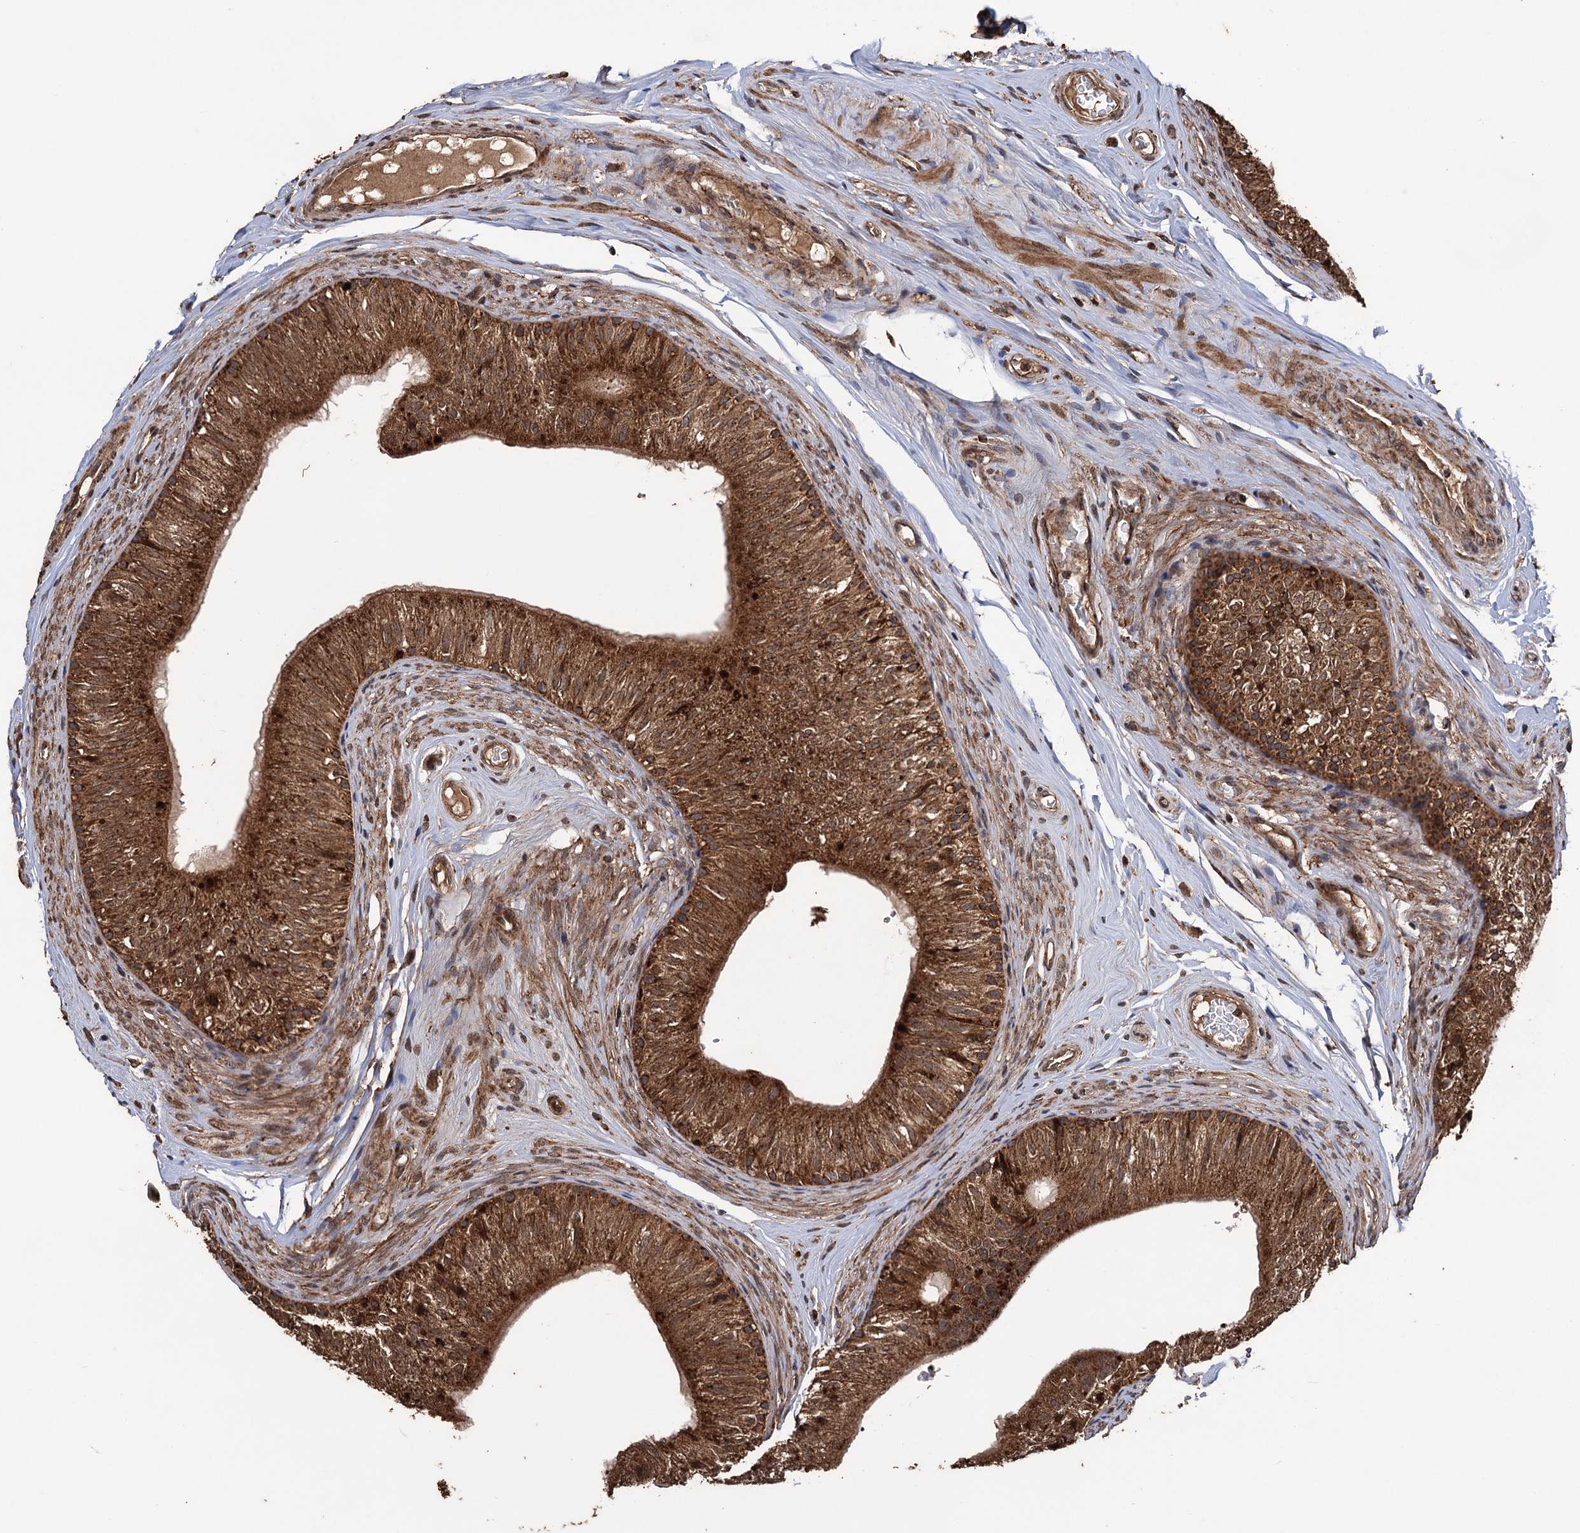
{"staining": {"intensity": "strong", "quantity": ">75%", "location": "cytoplasmic/membranous"}, "tissue": "epididymis", "cell_type": "Glandular cells", "image_type": "normal", "snomed": [{"axis": "morphology", "description": "Normal tissue, NOS"}, {"axis": "topography", "description": "Epididymis"}], "caption": "DAB (3,3'-diaminobenzidine) immunohistochemical staining of benign human epididymis reveals strong cytoplasmic/membranous protein staining in about >75% of glandular cells. The protein of interest is stained brown, and the nuclei are stained in blue (DAB IHC with brightfield microscopy, high magnification).", "gene": "IPO4", "patient": {"sex": "male", "age": 46}}